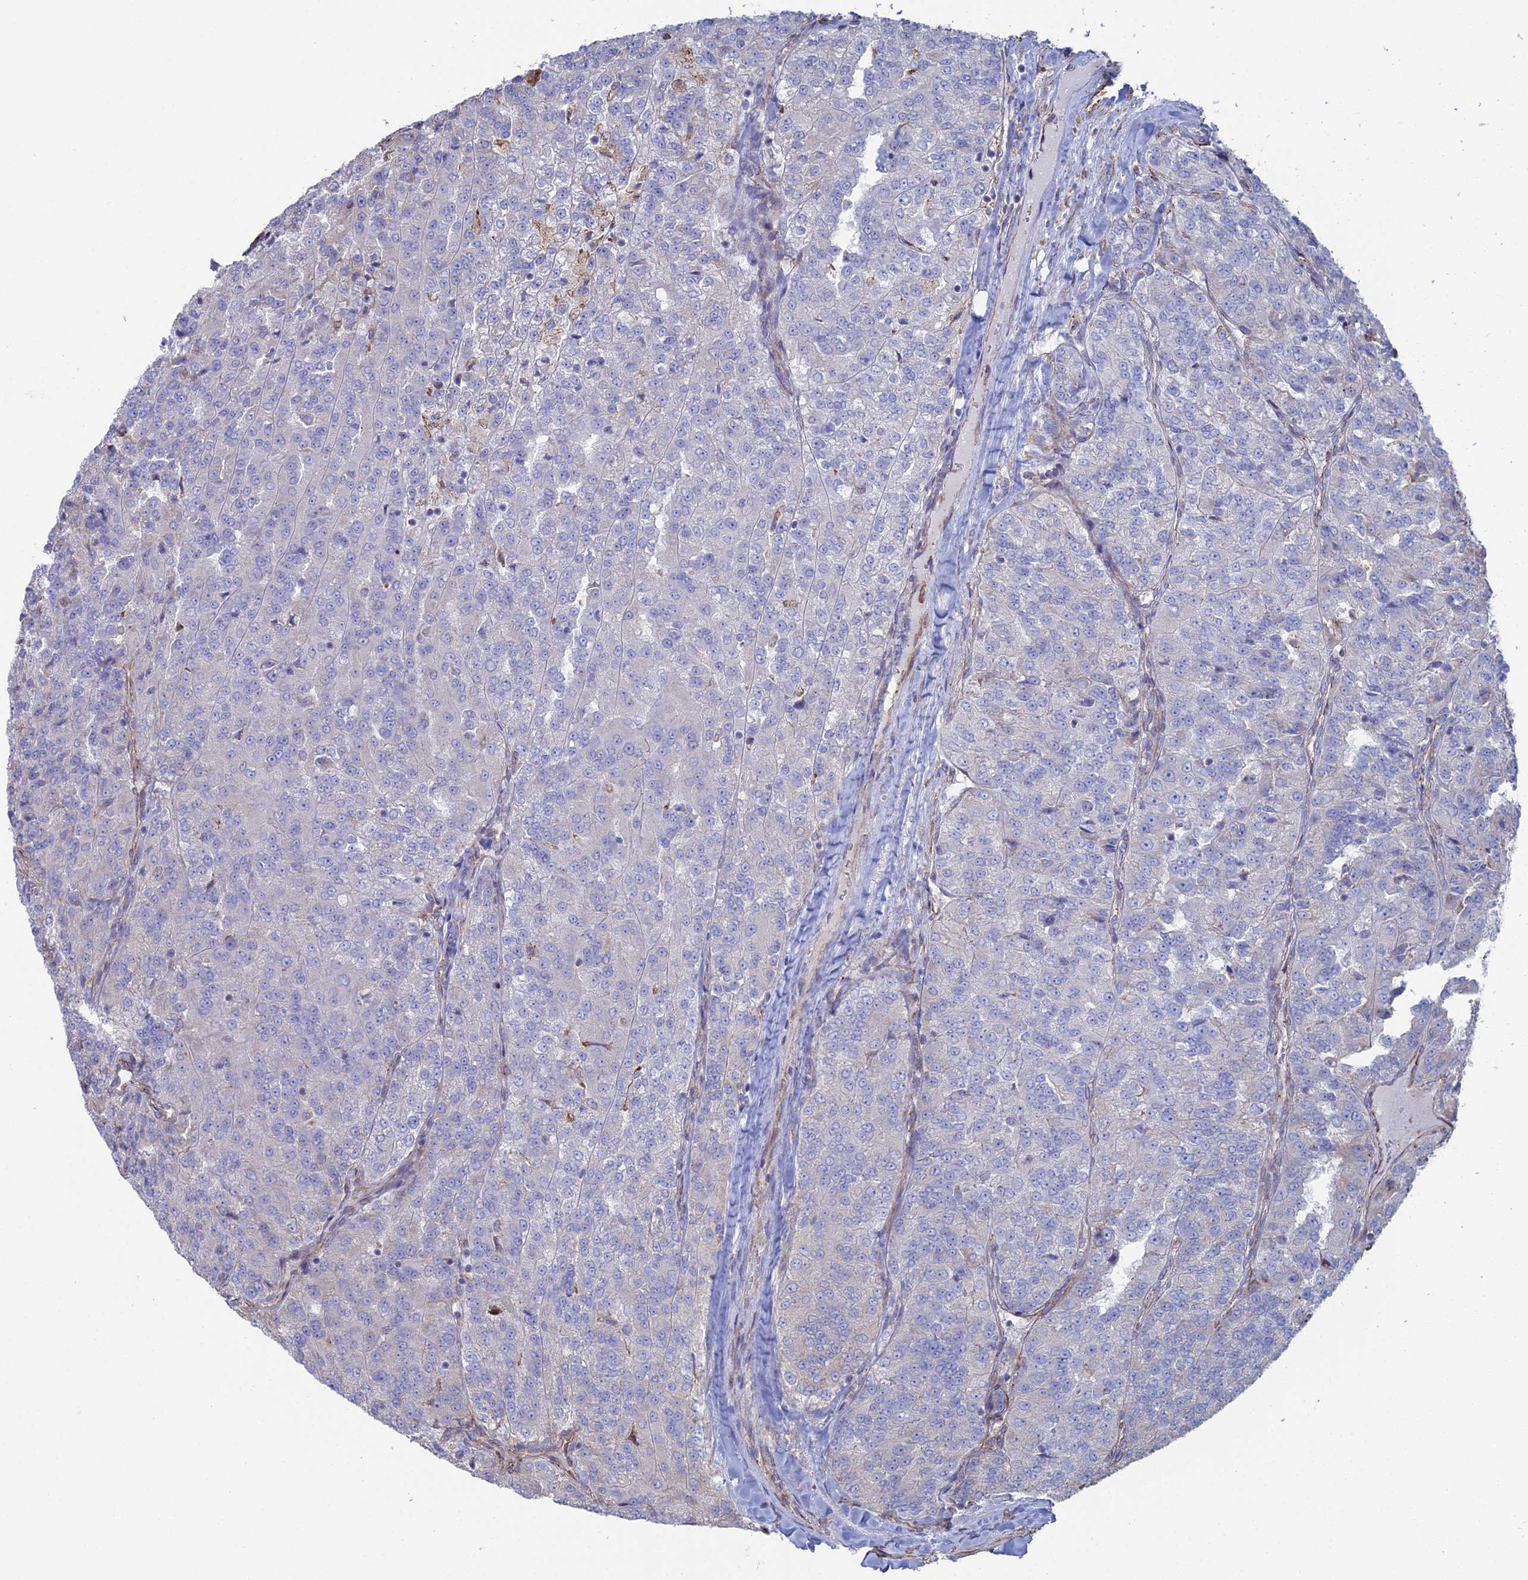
{"staining": {"intensity": "negative", "quantity": "none", "location": "none"}, "tissue": "renal cancer", "cell_type": "Tumor cells", "image_type": "cancer", "snomed": [{"axis": "morphology", "description": "Adenocarcinoma, NOS"}, {"axis": "topography", "description": "Kidney"}], "caption": "The immunohistochemistry image has no significant positivity in tumor cells of renal adenocarcinoma tissue. (DAB (3,3'-diaminobenzidine) immunohistochemistry, high magnification).", "gene": "CLVS2", "patient": {"sex": "female", "age": 63}}